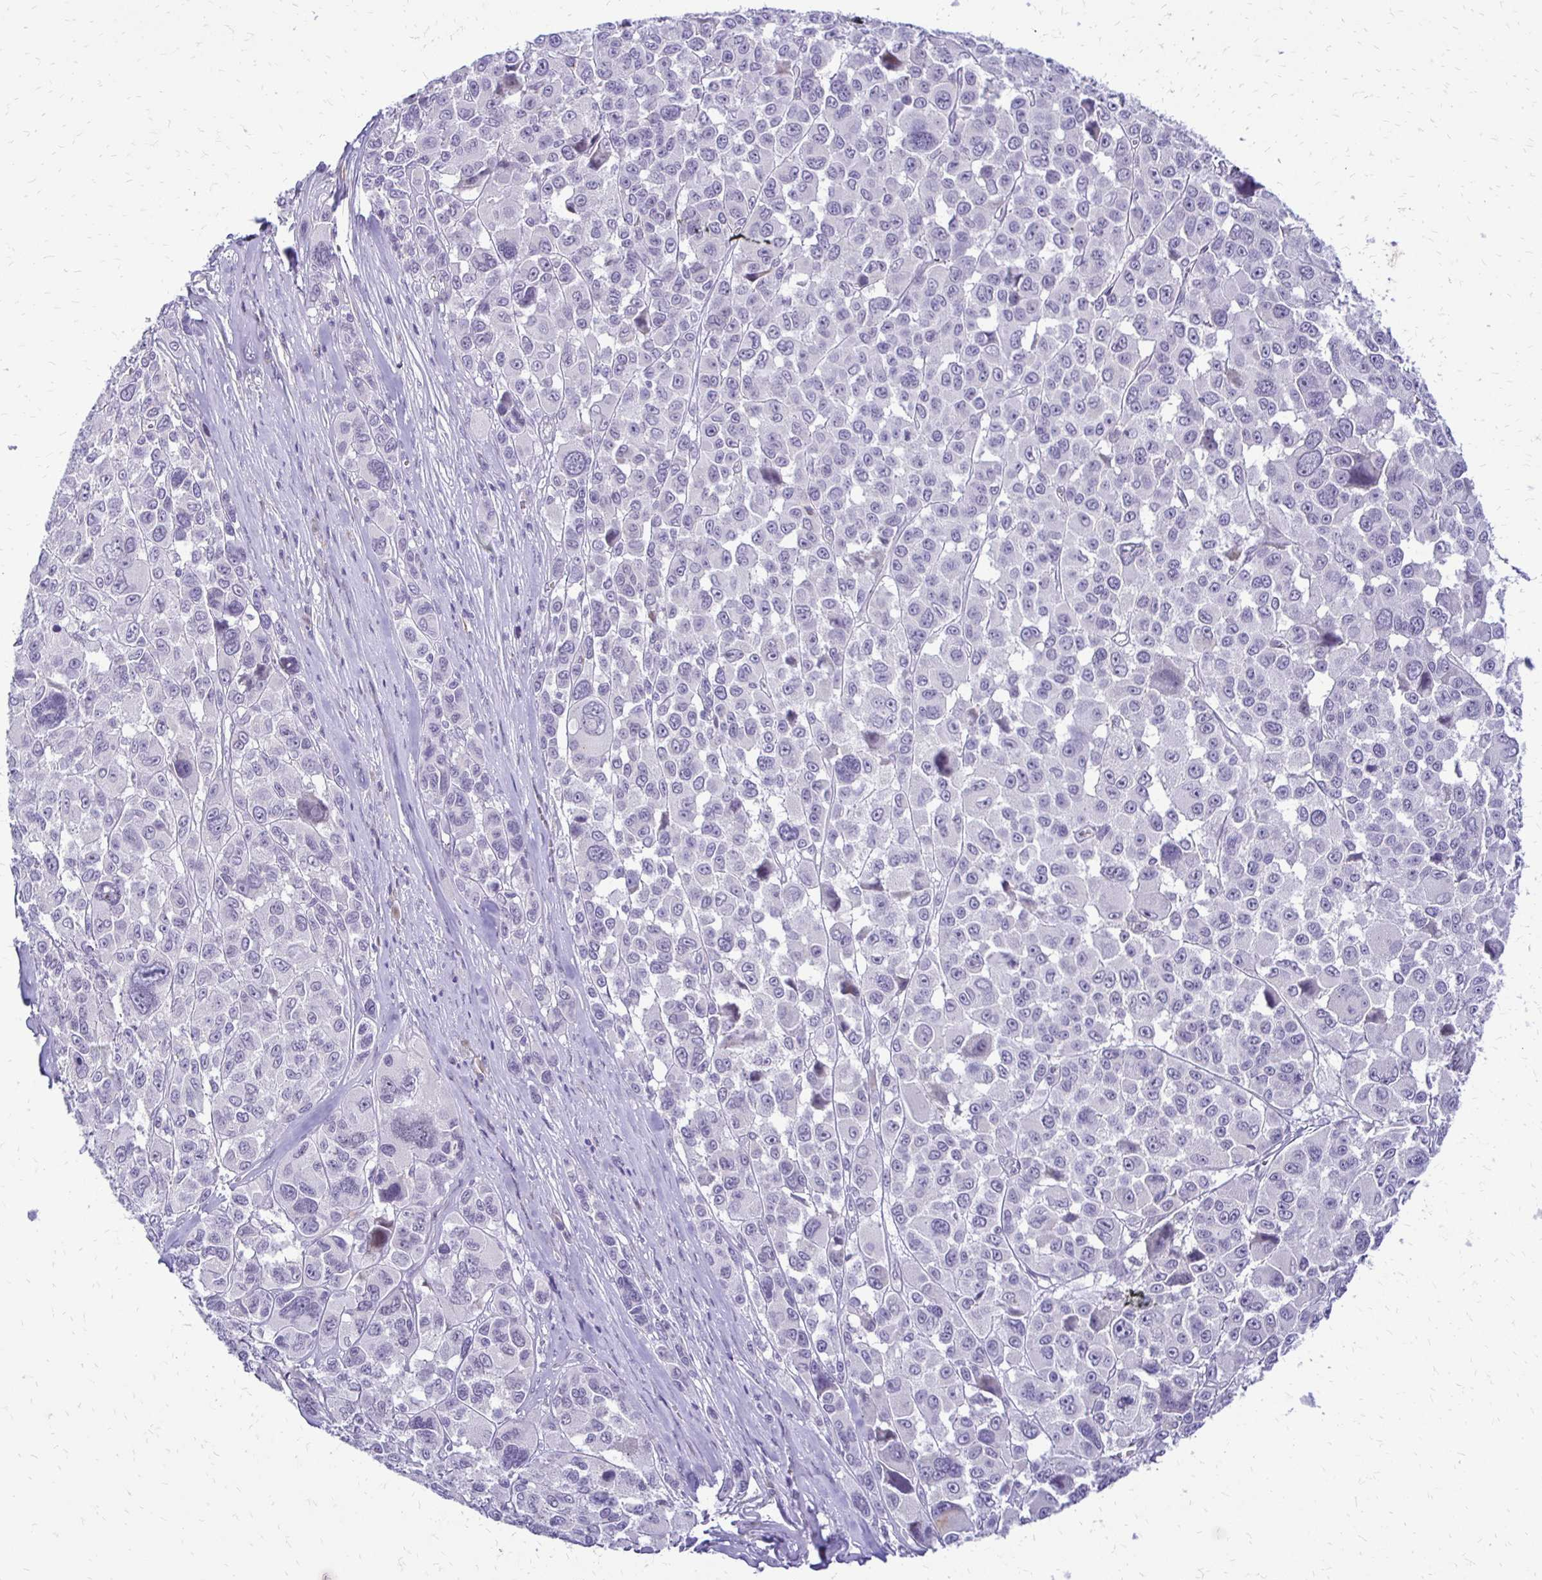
{"staining": {"intensity": "negative", "quantity": "none", "location": "none"}, "tissue": "melanoma", "cell_type": "Tumor cells", "image_type": "cancer", "snomed": [{"axis": "morphology", "description": "Malignant melanoma, NOS"}, {"axis": "topography", "description": "Skin"}], "caption": "Immunohistochemistry histopathology image of neoplastic tissue: human melanoma stained with DAB reveals no significant protein expression in tumor cells.", "gene": "EPYC", "patient": {"sex": "female", "age": 66}}